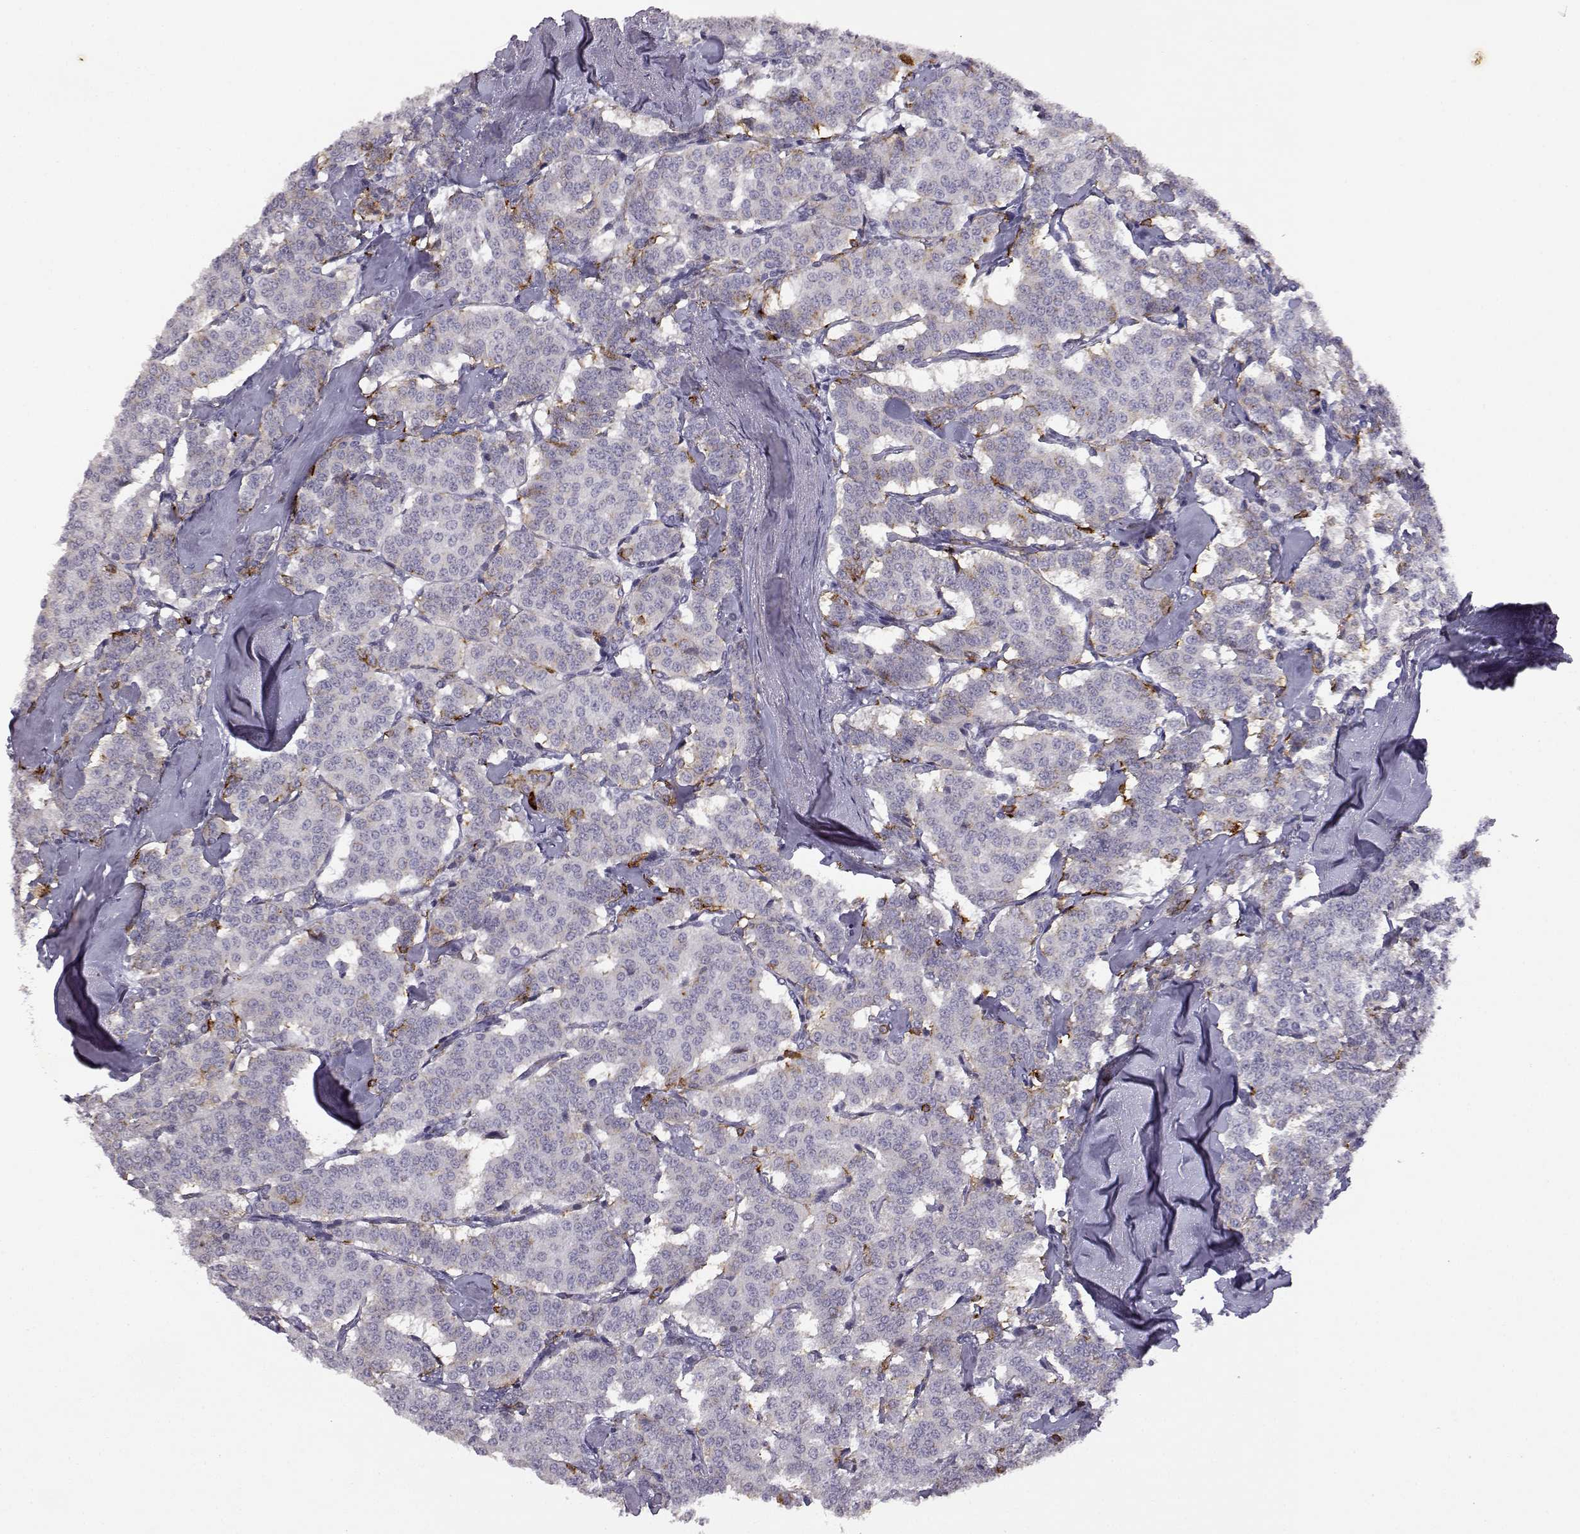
{"staining": {"intensity": "negative", "quantity": "none", "location": "none"}, "tissue": "carcinoid", "cell_type": "Tumor cells", "image_type": "cancer", "snomed": [{"axis": "morphology", "description": "Carcinoid, malignant, NOS"}, {"axis": "topography", "description": "Lung"}], "caption": "Immunohistochemistry (IHC) micrograph of neoplastic tissue: carcinoid (malignant) stained with DAB (3,3'-diaminobenzidine) reveals no significant protein expression in tumor cells. Brightfield microscopy of immunohistochemistry stained with DAB (brown) and hematoxylin (blue), captured at high magnification.", "gene": "VGF", "patient": {"sex": "female", "age": 46}}